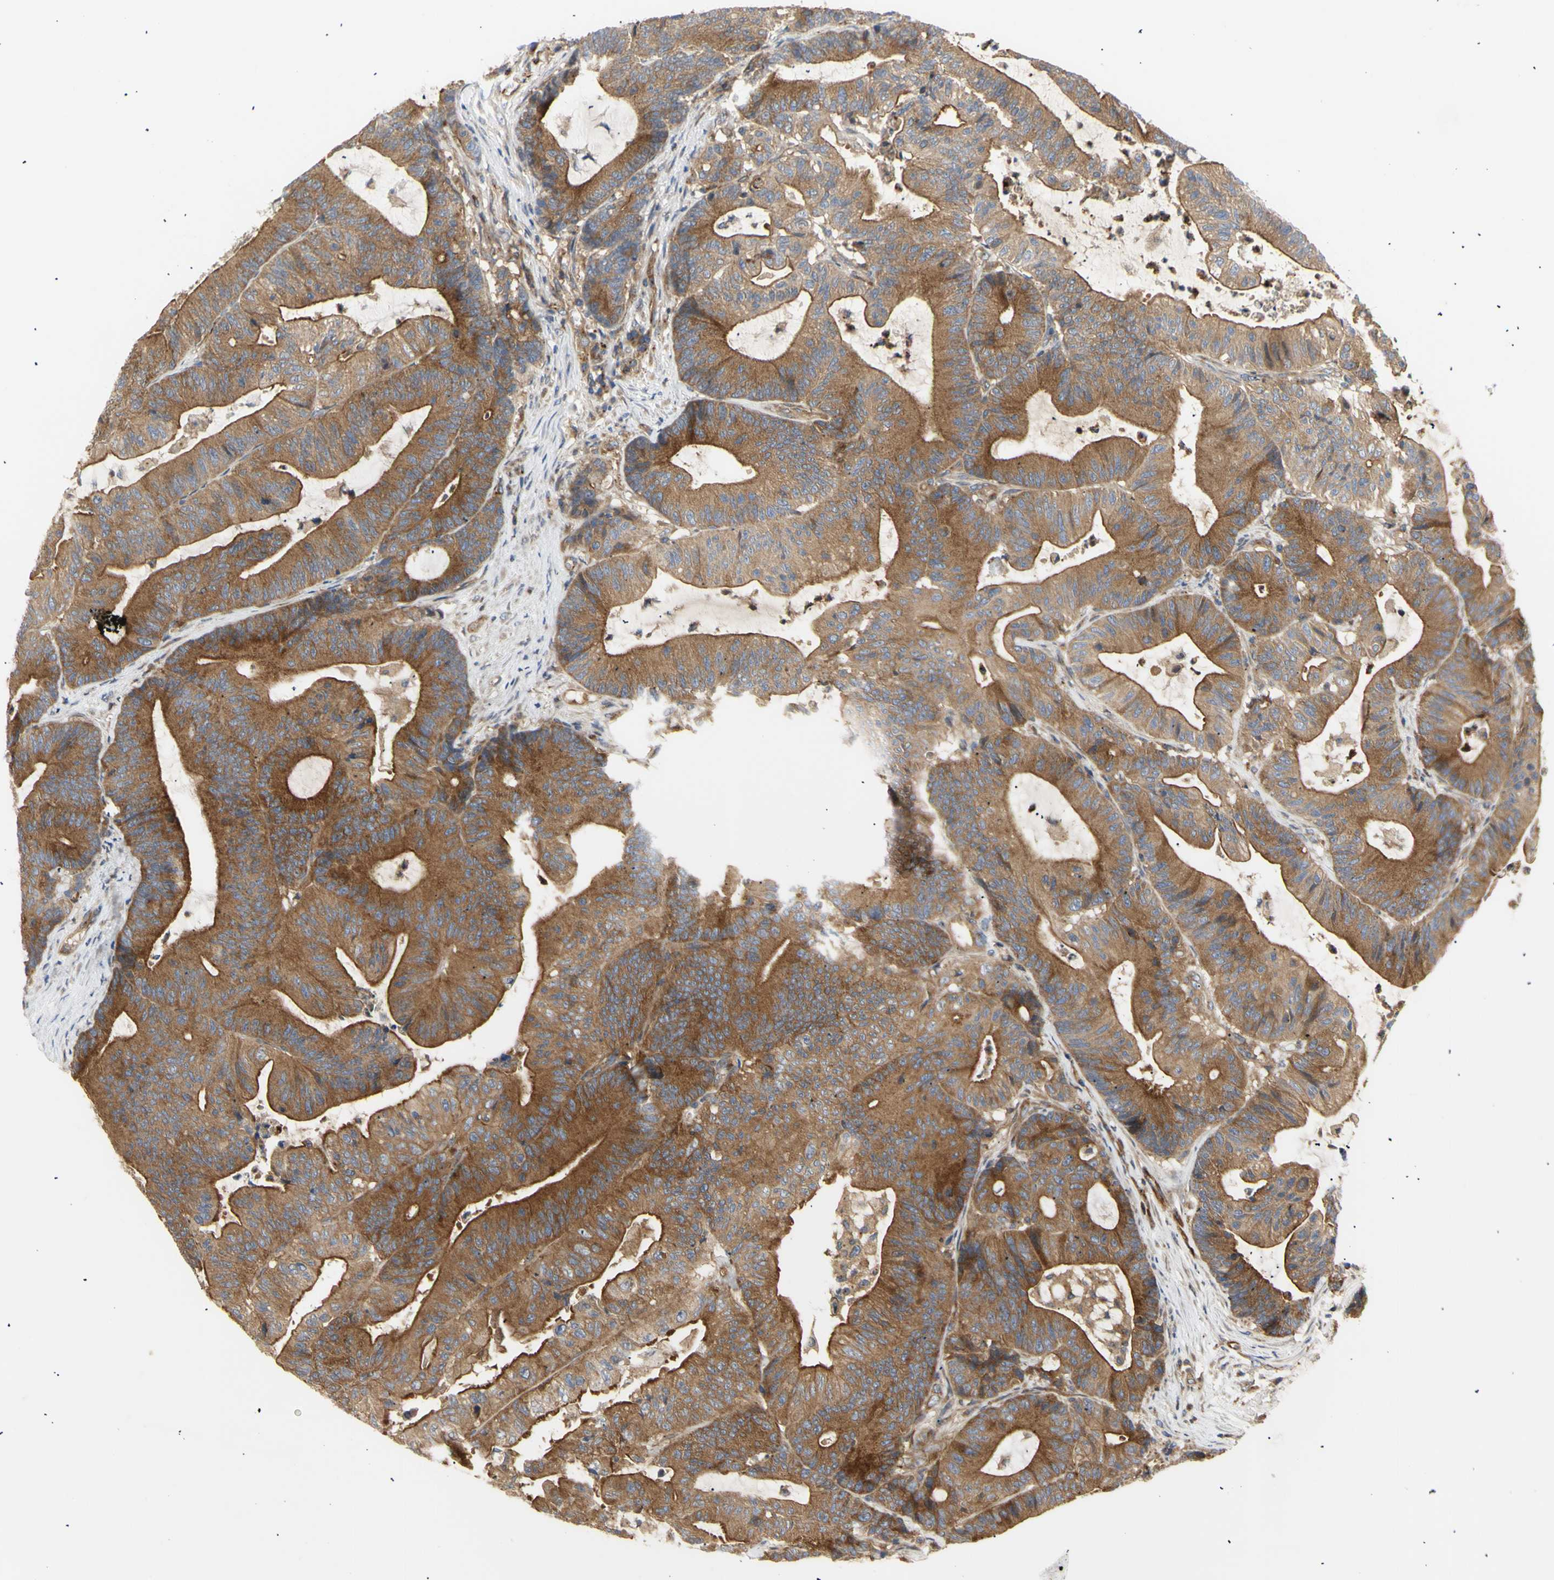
{"staining": {"intensity": "moderate", "quantity": ">75%", "location": "cytoplasmic/membranous"}, "tissue": "colorectal cancer", "cell_type": "Tumor cells", "image_type": "cancer", "snomed": [{"axis": "morphology", "description": "Adenocarcinoma, NOS"}, {"axis": "topography", "description": "Colon"}], "caption": "Immunohistochemistry of colorectal cancer exhibits medium levels of moderate cytoplasmic/membranous expression in about >75% of tumor cells. (DAB IHC with brightfield microscopy, high magnification).", "gene": "TUBG2", "patient": {"sex": "female", "age": 84}}